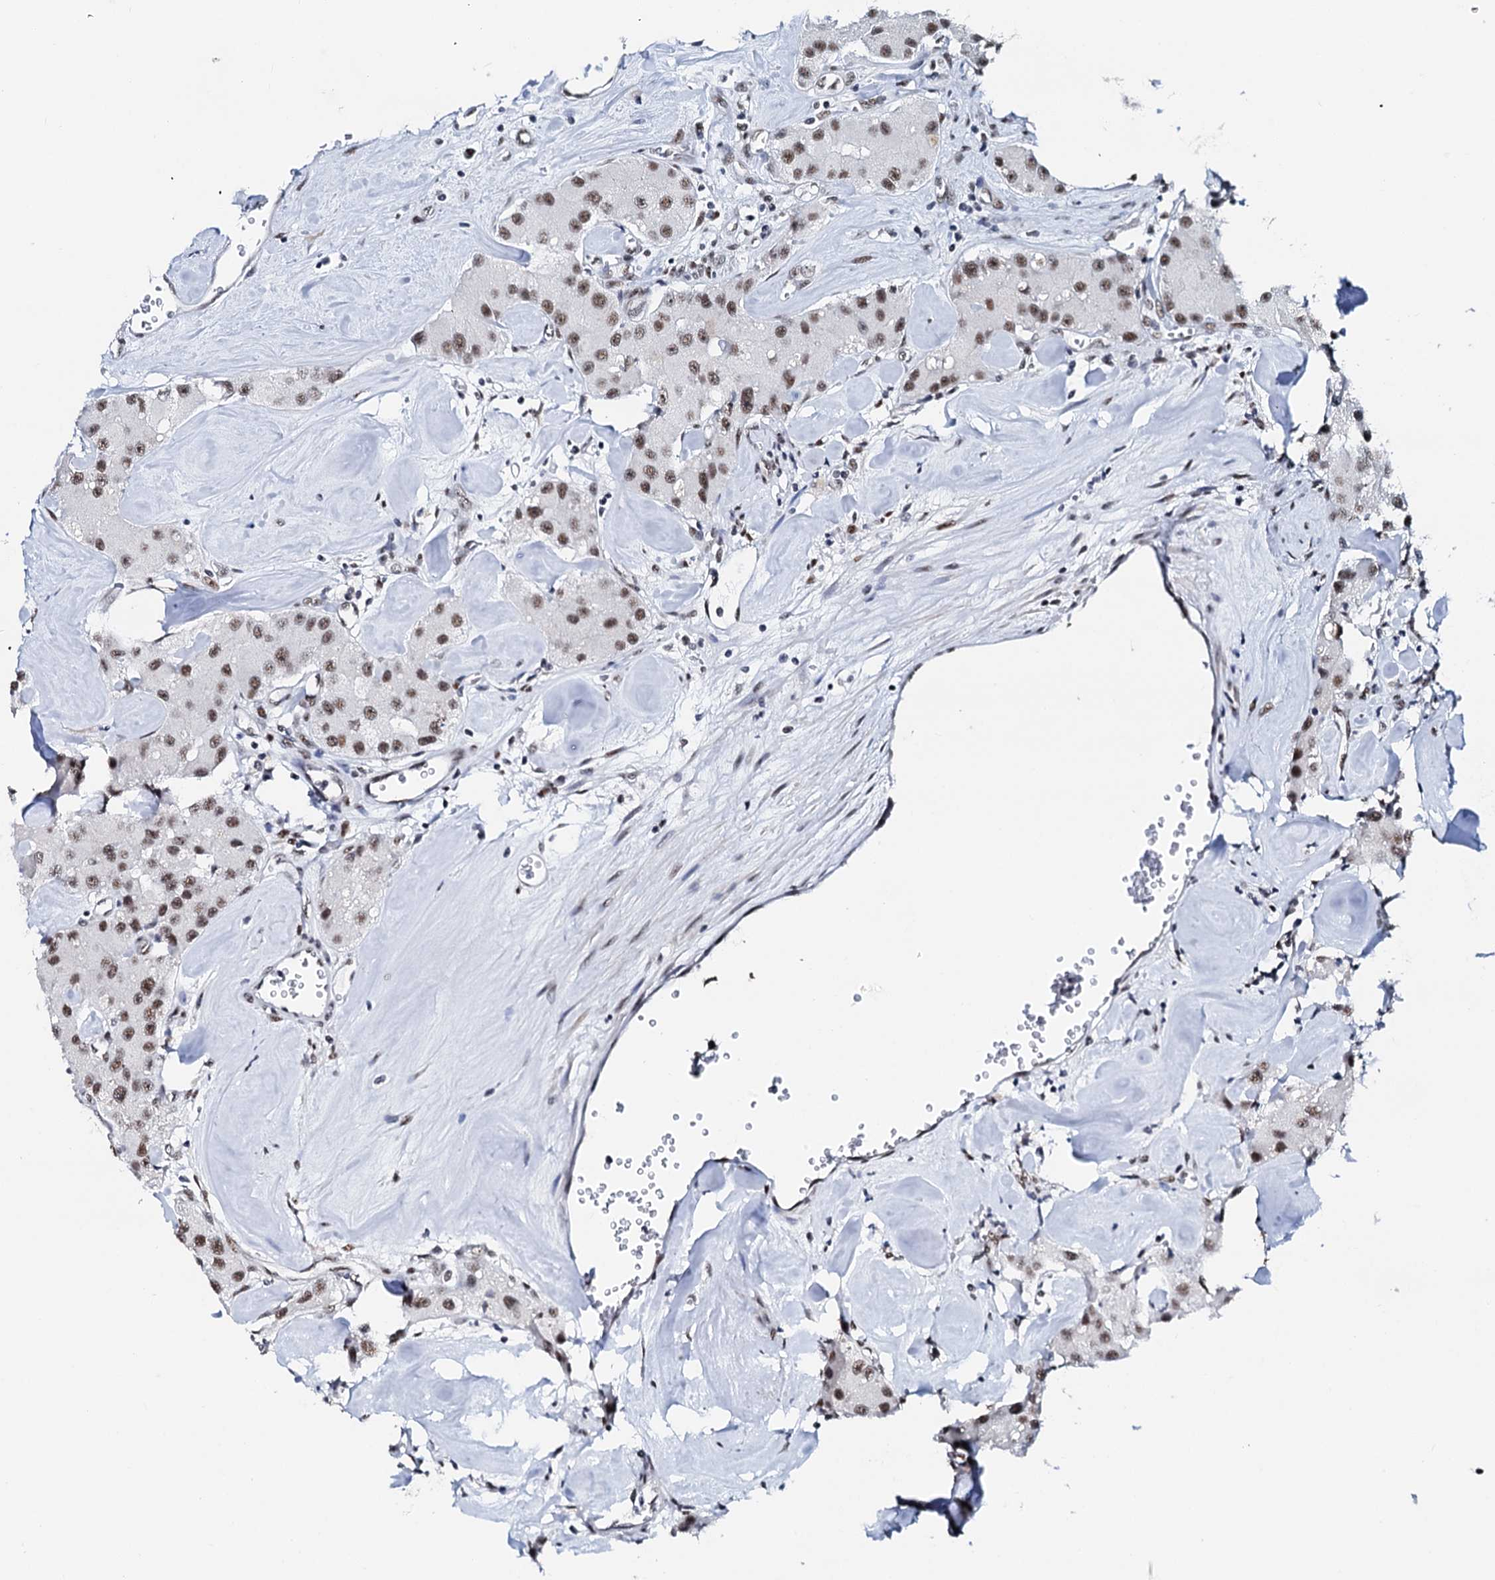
{"staining": {"intensity": "moderate", "quantity": ">75%", "location": "nuclear"}, "tissue": "carcinoid", "cell_type": "Tumor cells", "image_type": "cancer", "snomed": [{"axis": "morphology", "description": "Carcinoid, malignant, NOS"}, {"axis": "topography", "description": "Pancreas"}], "caption": "DAB immunohistochemical staining of human carcinoid (malignant) displays moderate nuclear protein staining in approximately >75% of tumor cells. (brown staining indicates protein expression, while blue staining denotes nuclei).", "gene": "NKAPD1", "patient": {"sex": "male", "age": 41}}